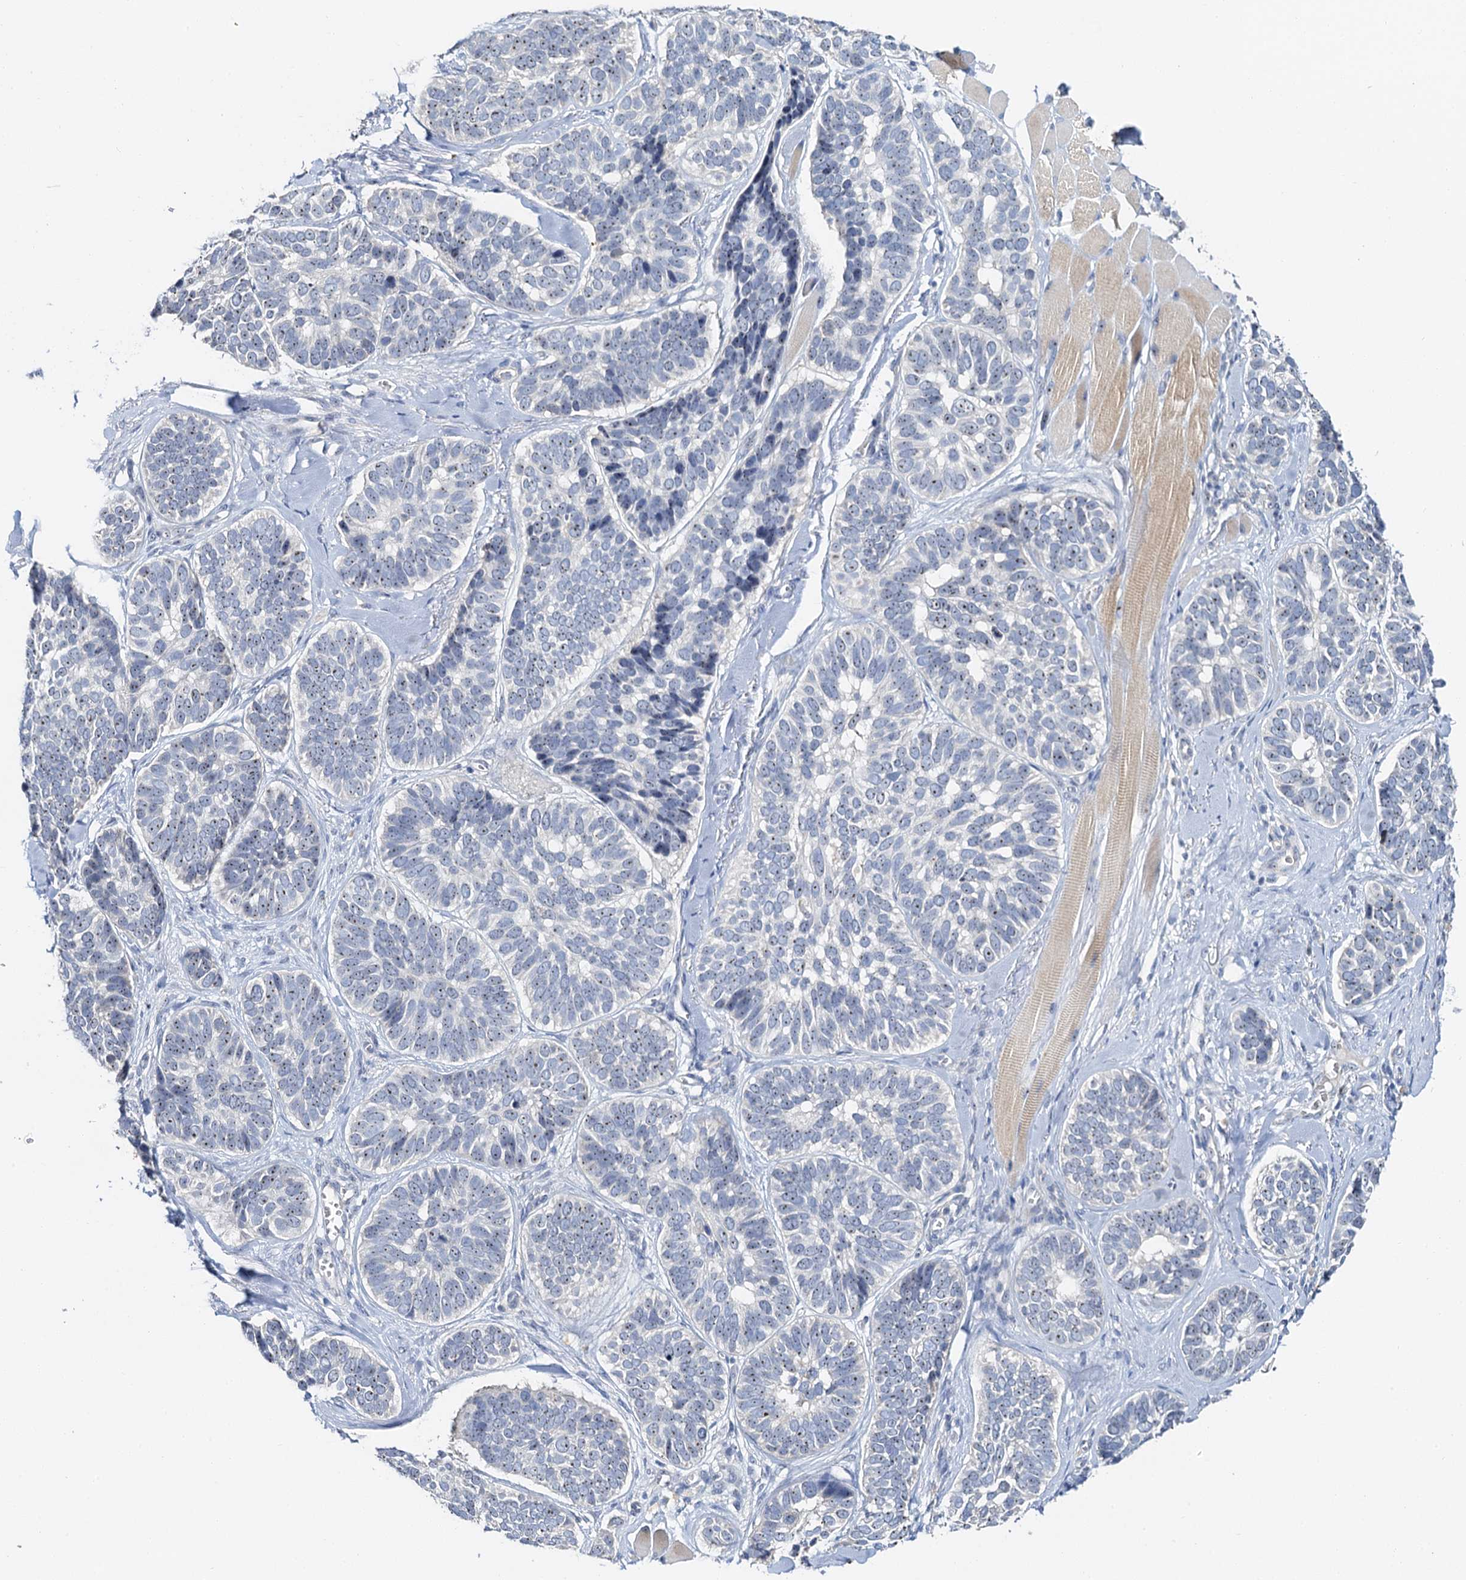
{"staining": {"intensity": "weak", "quantity": "25%-75%", "location": "nuclear"}, "tissue": "skin cancer", "cell_type": "Tumor cells", "image_type": "cancer", "snomed": [{"axis": "morphology", "description": "Basal cell carcinoma"}, {"axis": "topography", "description": "Skin"}], "caption": "This is an image of IHC staining of basal cell carcinoma (skin), which shows weak positivity in the nuclear of tumor cells.", "gene": "NOP2", "patient": {"sex": "male", "age": 62}}